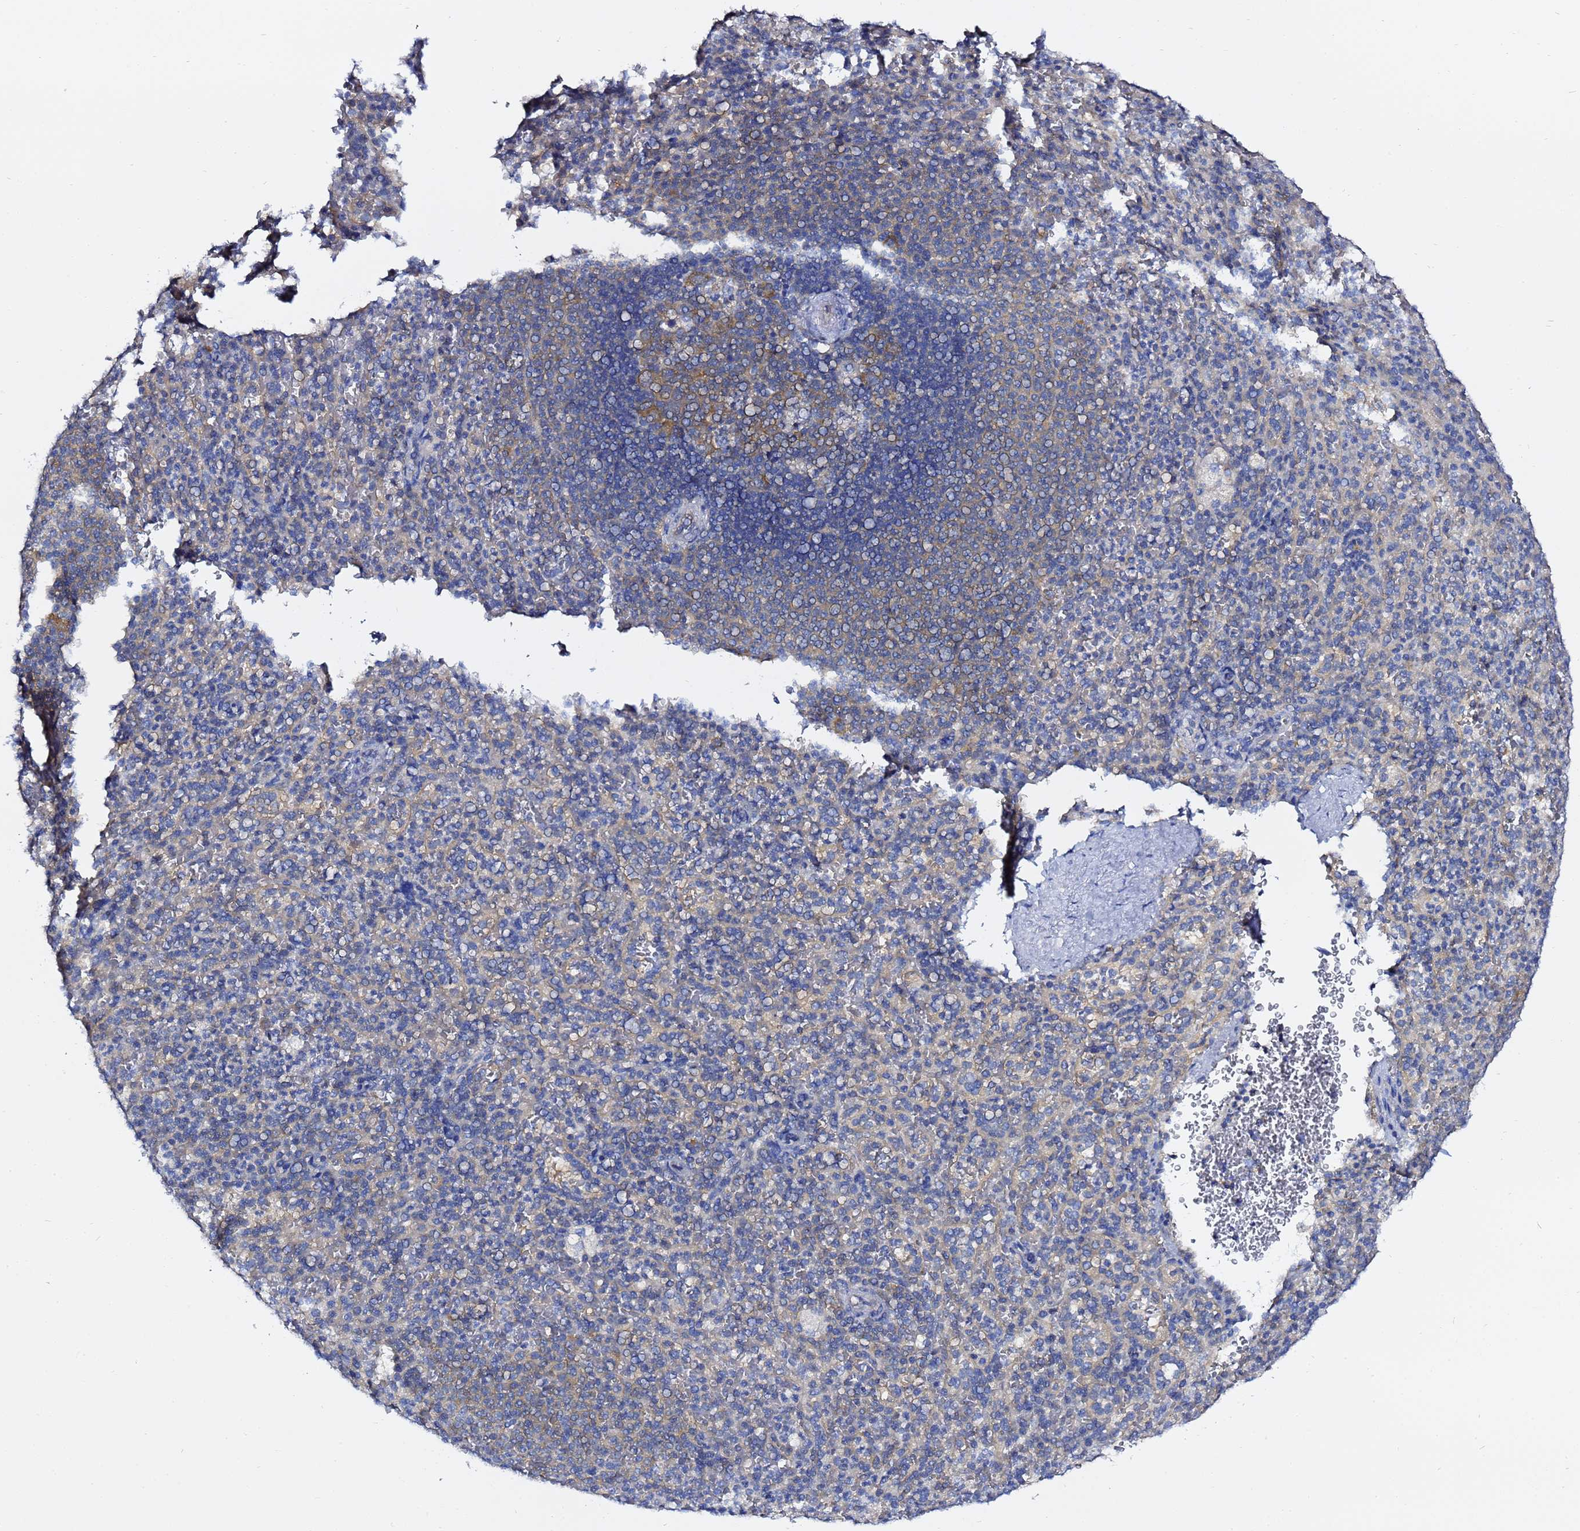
{"staining": {"intensity": "negative", "quantity": "none", "location": "none"}, "tissue": "spleen", "cell_type": "Cells in red pulp", "image_type": "normal", "snomed": [{"axis": "morphology", "description": "Normal tissue, NOS"}, {"axis": "topography", "description": "Spleen"}], "caption": "Immunohistochemistry (IHC) of benign human spleen shows no staining in cells in red pulp.", "gene": "LENG1", "patient": {"sex": "female", "age": 21}}